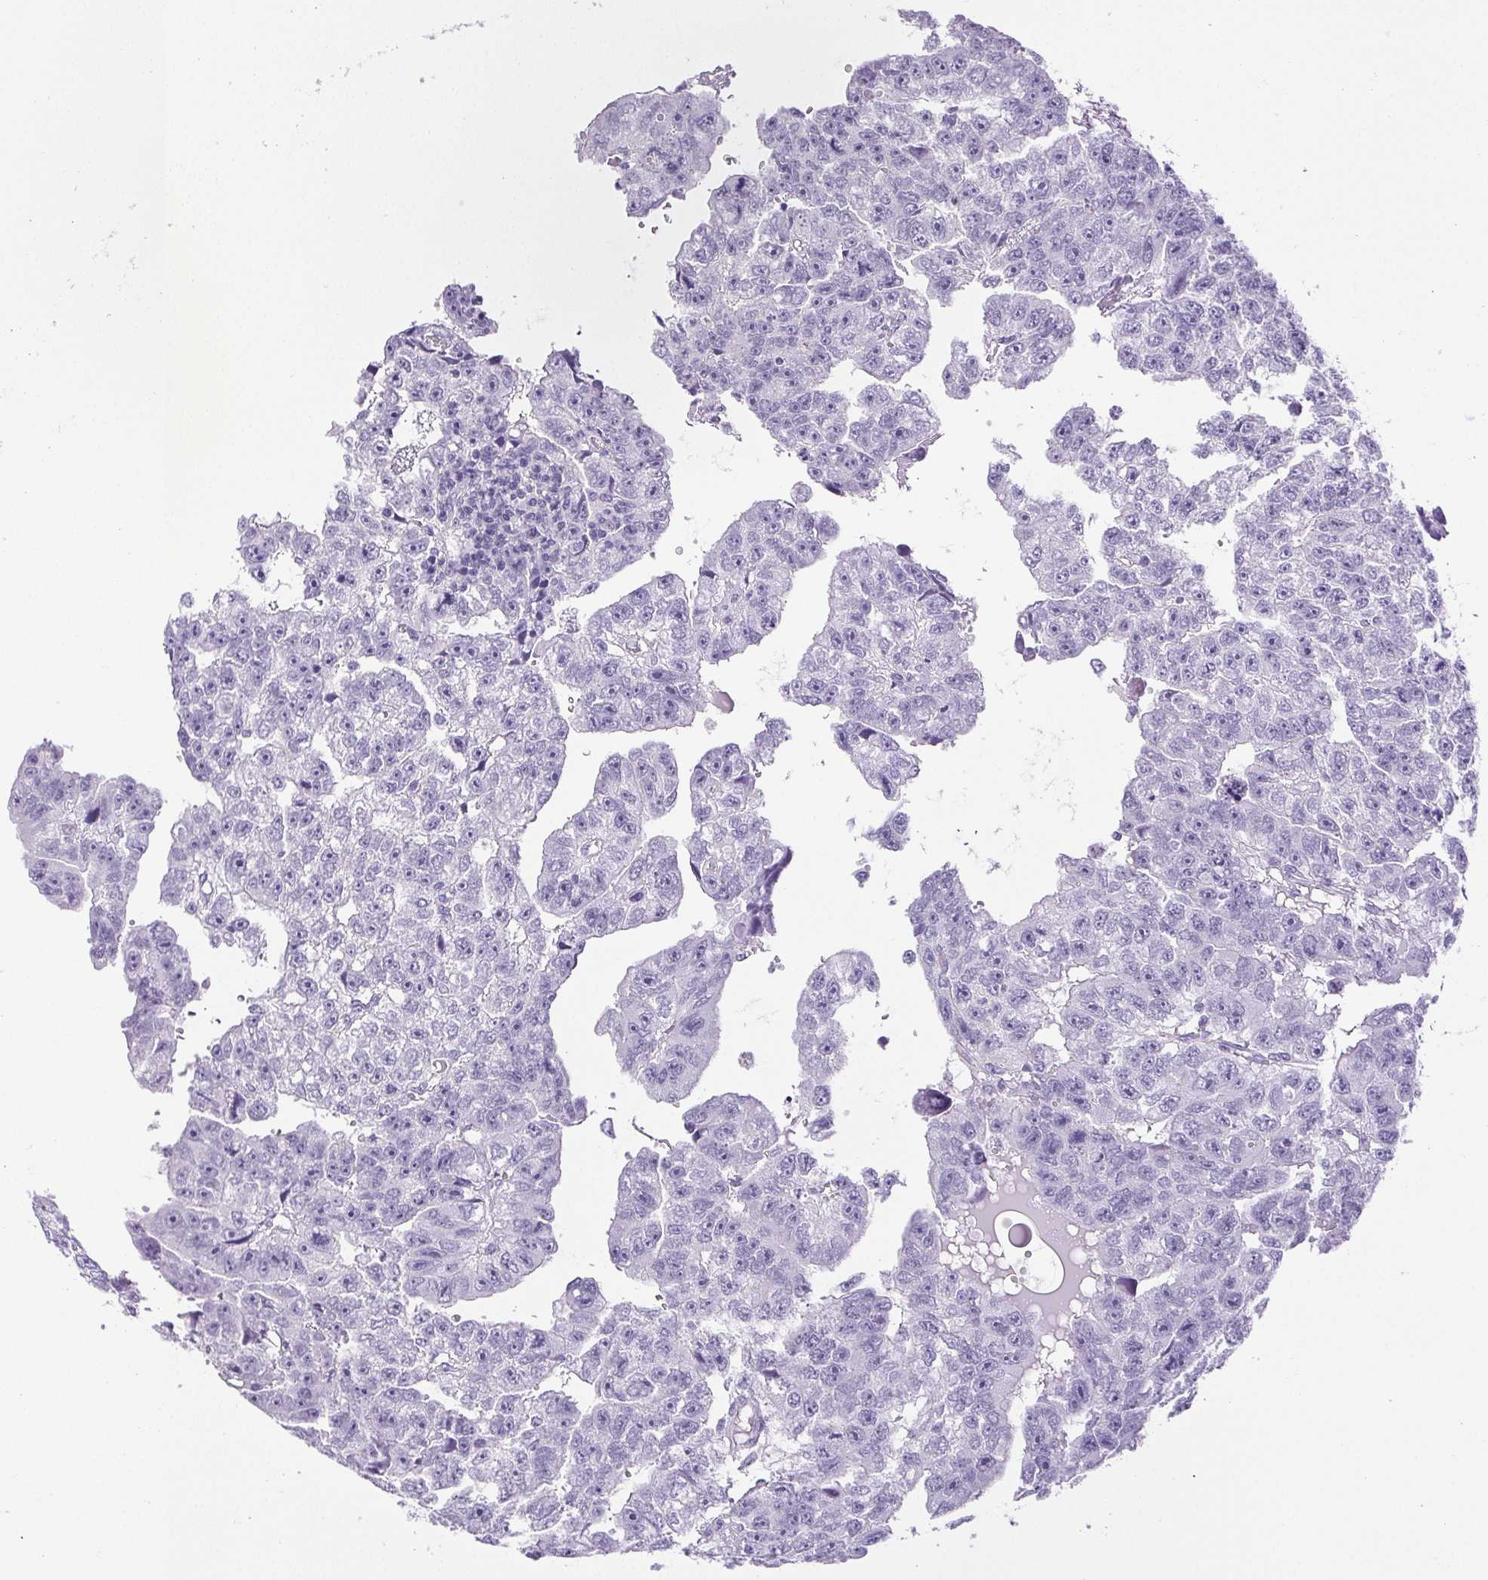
{"staining": {"intensity": "negative", "quantity": "none", "location": "none"}, "tissue": "testis cancer", "cell_type": "Tumor cells", "image_type": "cancer", "snomed": [{"axis": "morphology", "description": "Carcinoma, Embryonal, NOS"}, {"axis": "topography", "description": "Testis"}], "caption": "The micrograph demonstrates no significant expression in tumor cells of testis embryonal carcinoma. (DAB immunohistochemistry visualized using brightfield microscopy, high magnification).", "gene": "HLA-G", "patient": {"sex": "male", "age": 20}}